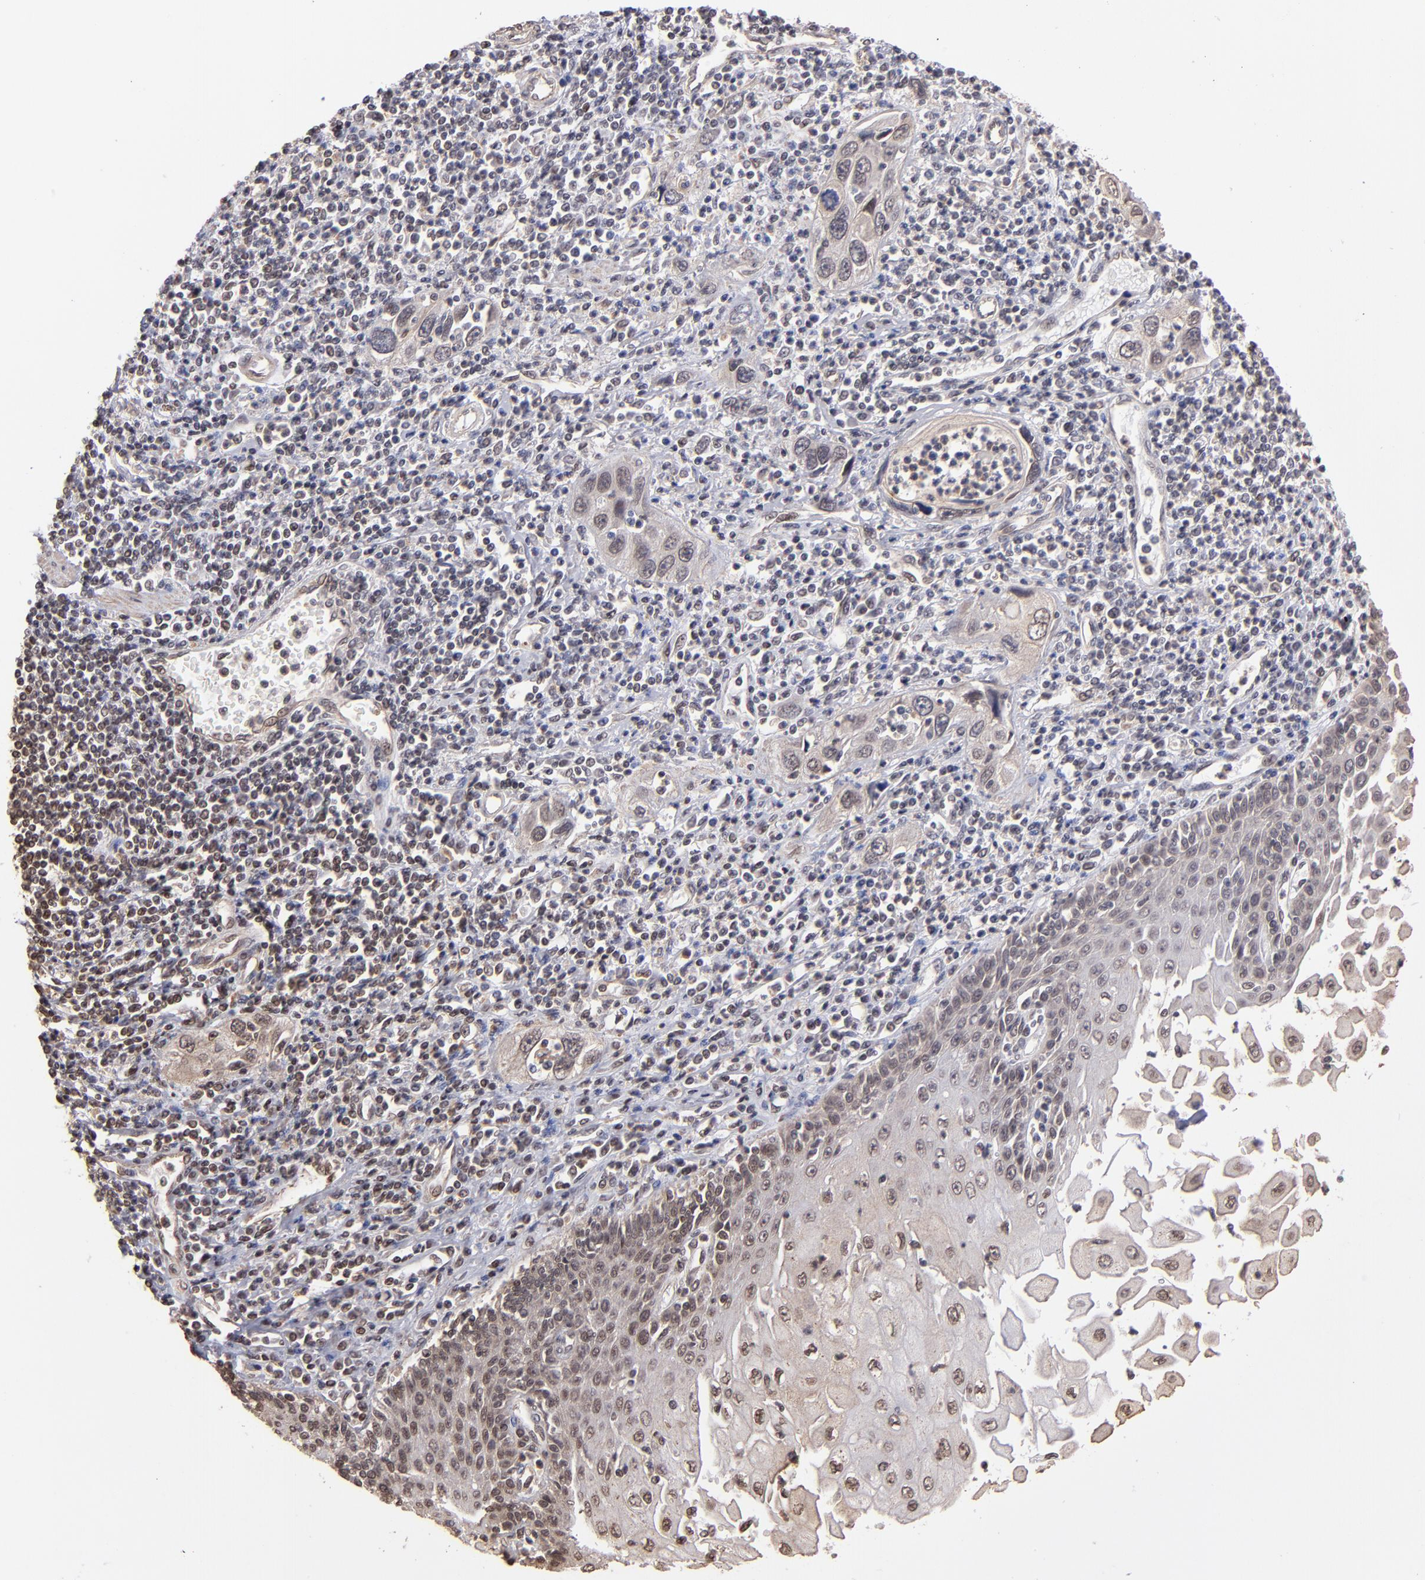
{"staining": {"intensity": "moderate", "quantity": ">75%", "location": "nuclear"}, "tissue": "esophagus", "cell_type": "Squamous epithelial cells", "image_type": "normal", "snomed": [{"axis": "morphology", "description": "Normal tissue, NOS"}, {"axis": "topography", "description": "Esophagus"}], "caption": "Immunohistochemistry (IHC) (DAB) staining of benign human esophagus exhibits moderate nuclear protein staining in about >75% of squamous epithelial cells.", "gene": "TERF2", "patient": {"sex": "male", "age": 65}}